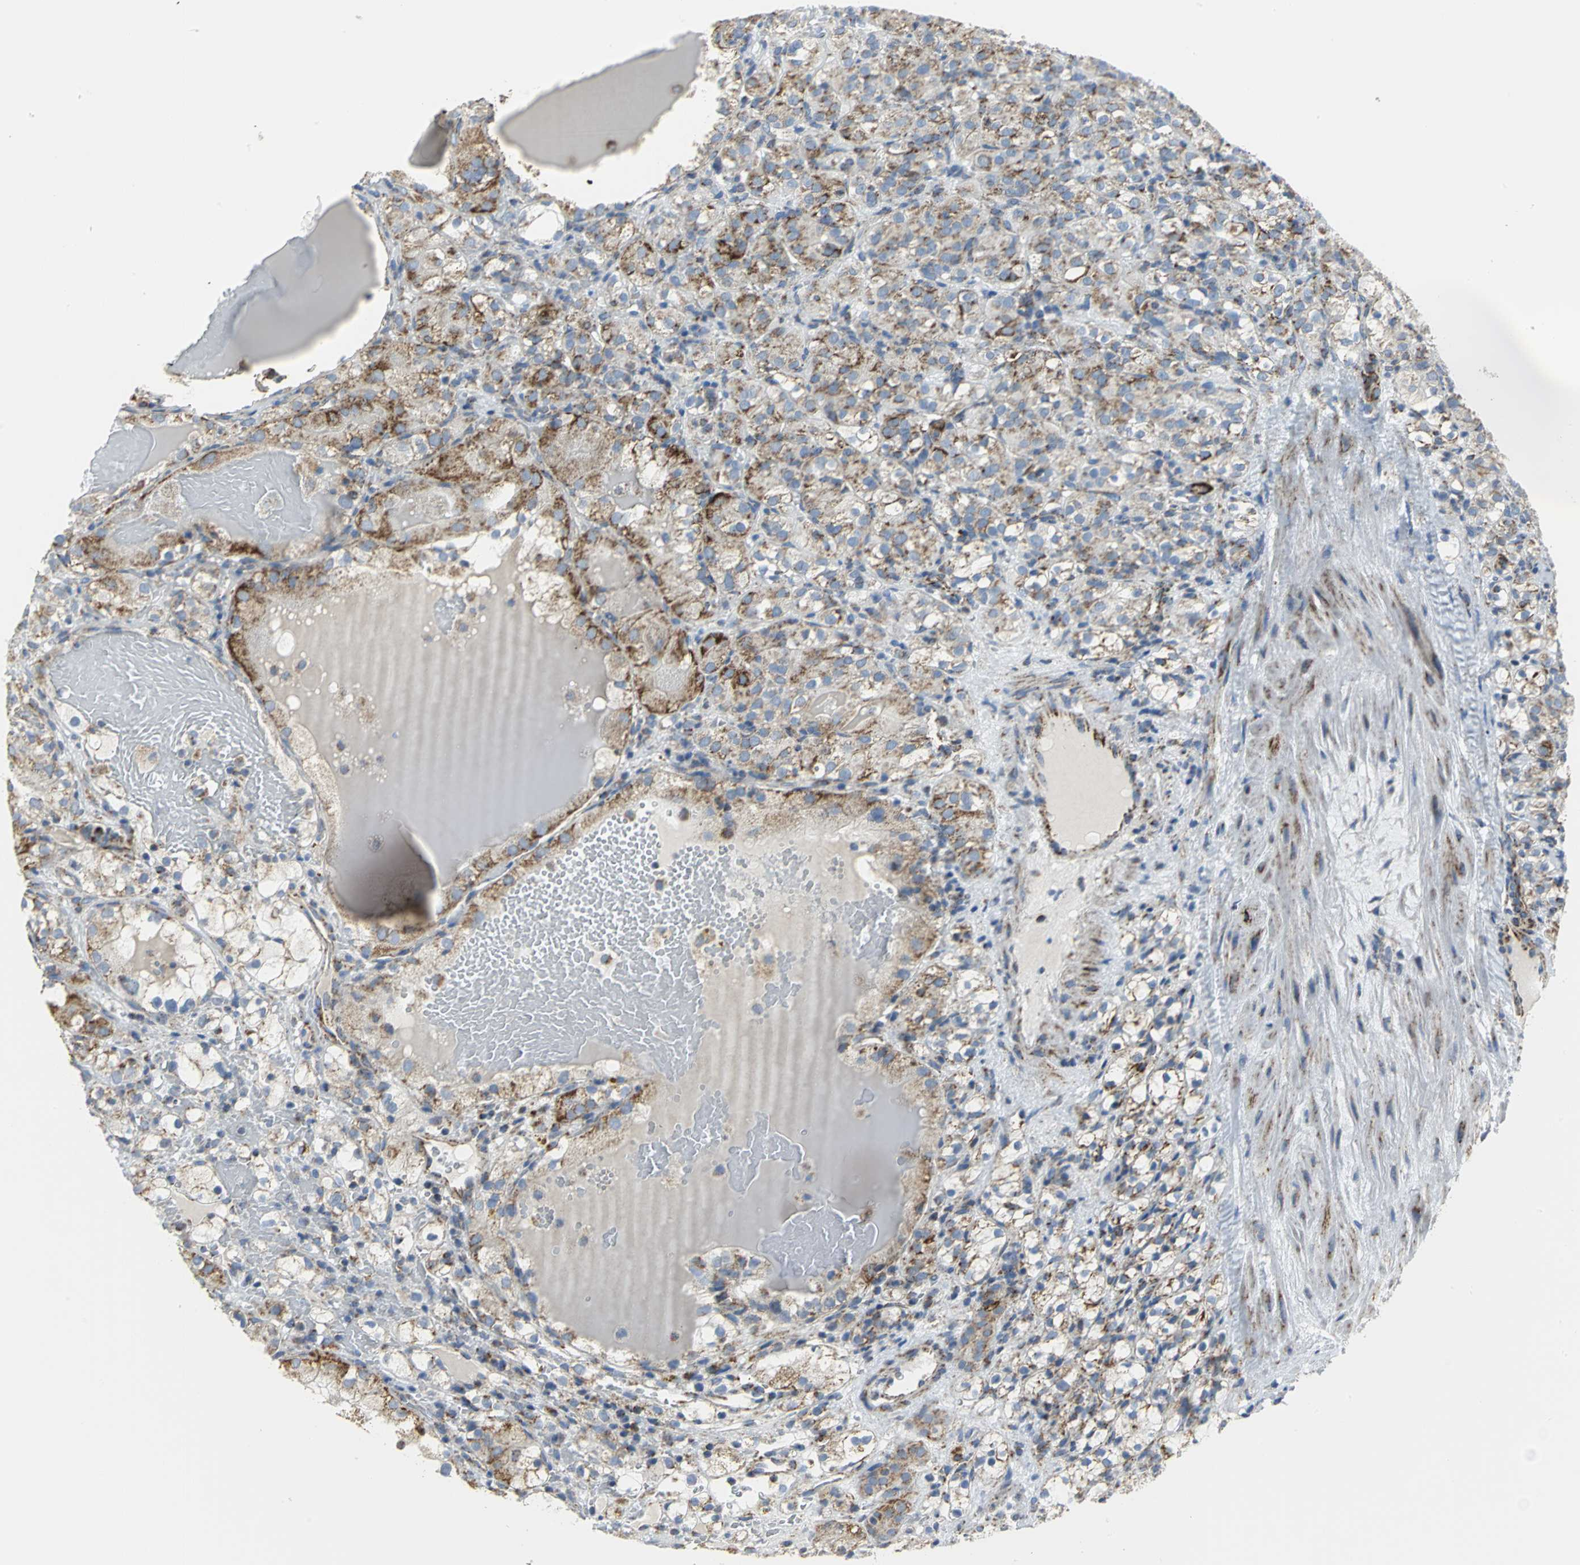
{"staining": {"intensity": "moderate", "quantity": "<25%", "location": "cytoplasmic/membranous"}, "tissue": "renal cancer", "cell_type": "Tumor cells", "image_type": "cancer", "snomed": [{"axis": "morphology", "description": "Normal tissue, NOS"}, {"axis": "morphology", "description": "Adenocarcinoma, NOS"}, {"axis": "topography", "description": "Kidney"}], "caption": "Renal cancer (adenocarcinoma) was stained to show a protein in brown. There is low levels of moderate cytoplasmic/membranous expression in approximately <25% of tumor cells.", "gene": "NTRK1", "patient": {"sex": "male", "age": 61}}